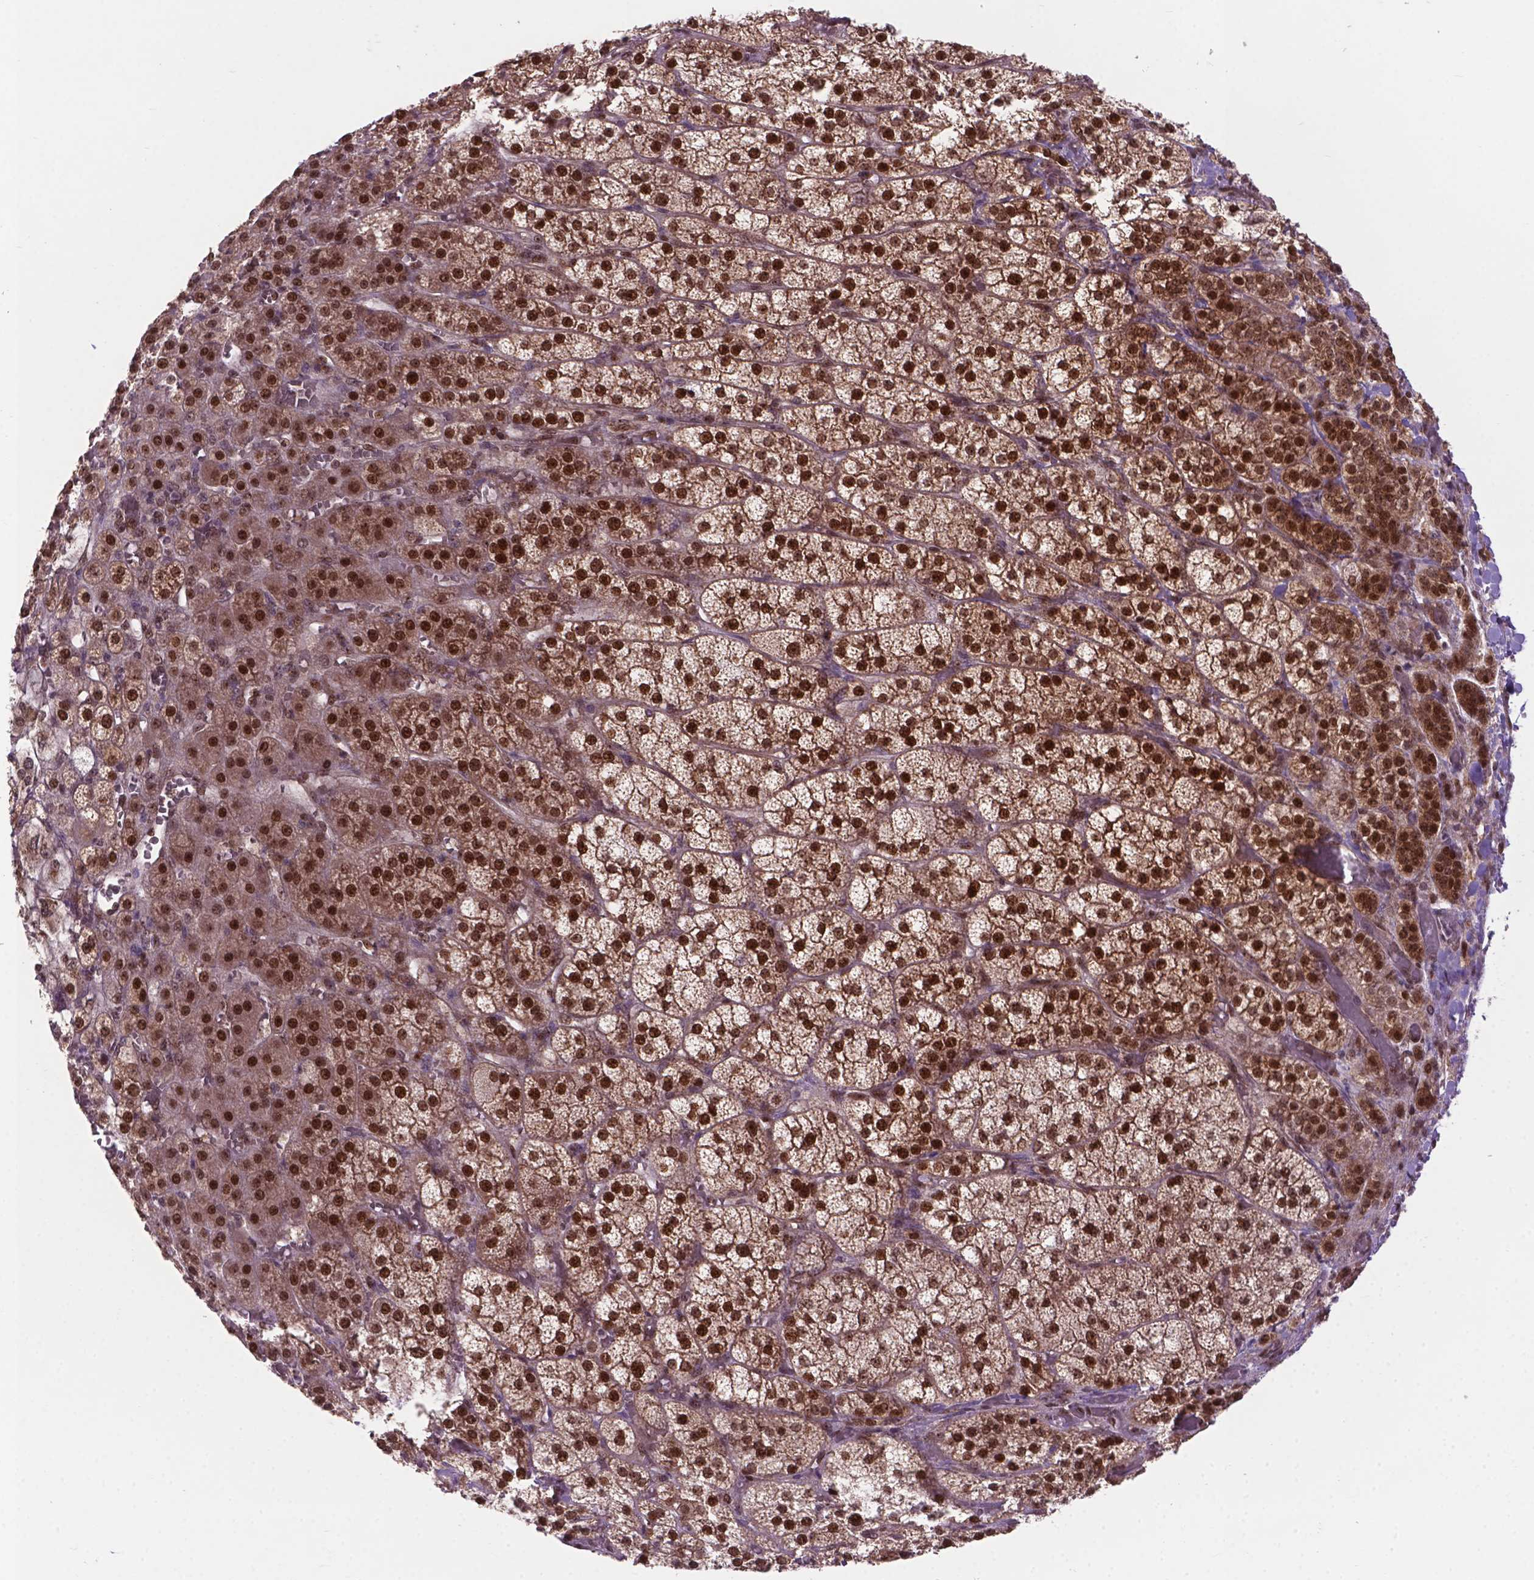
{"staining": {"intensity": "strong", "quantity": ">75%", "location": "cytoplasmic/membranous,nuclear"}, "tissue": "adrenal gland", "cell_type": "Glandular cells", "image_type": "normal", "snomed": [{"axis": "morphology", "description": "Normal tissue, NOS"}, {"axis": "topography", "description": "Adrenal gland"}], "caption": "A photomicrograph of adrenal gland stained for a protein exhibits strong cytoplasmic/membranous,nuclear brown staining in glandular cells.", "gene": "CSNK2A1", "patient": {"sex": "female", "age": 60}}